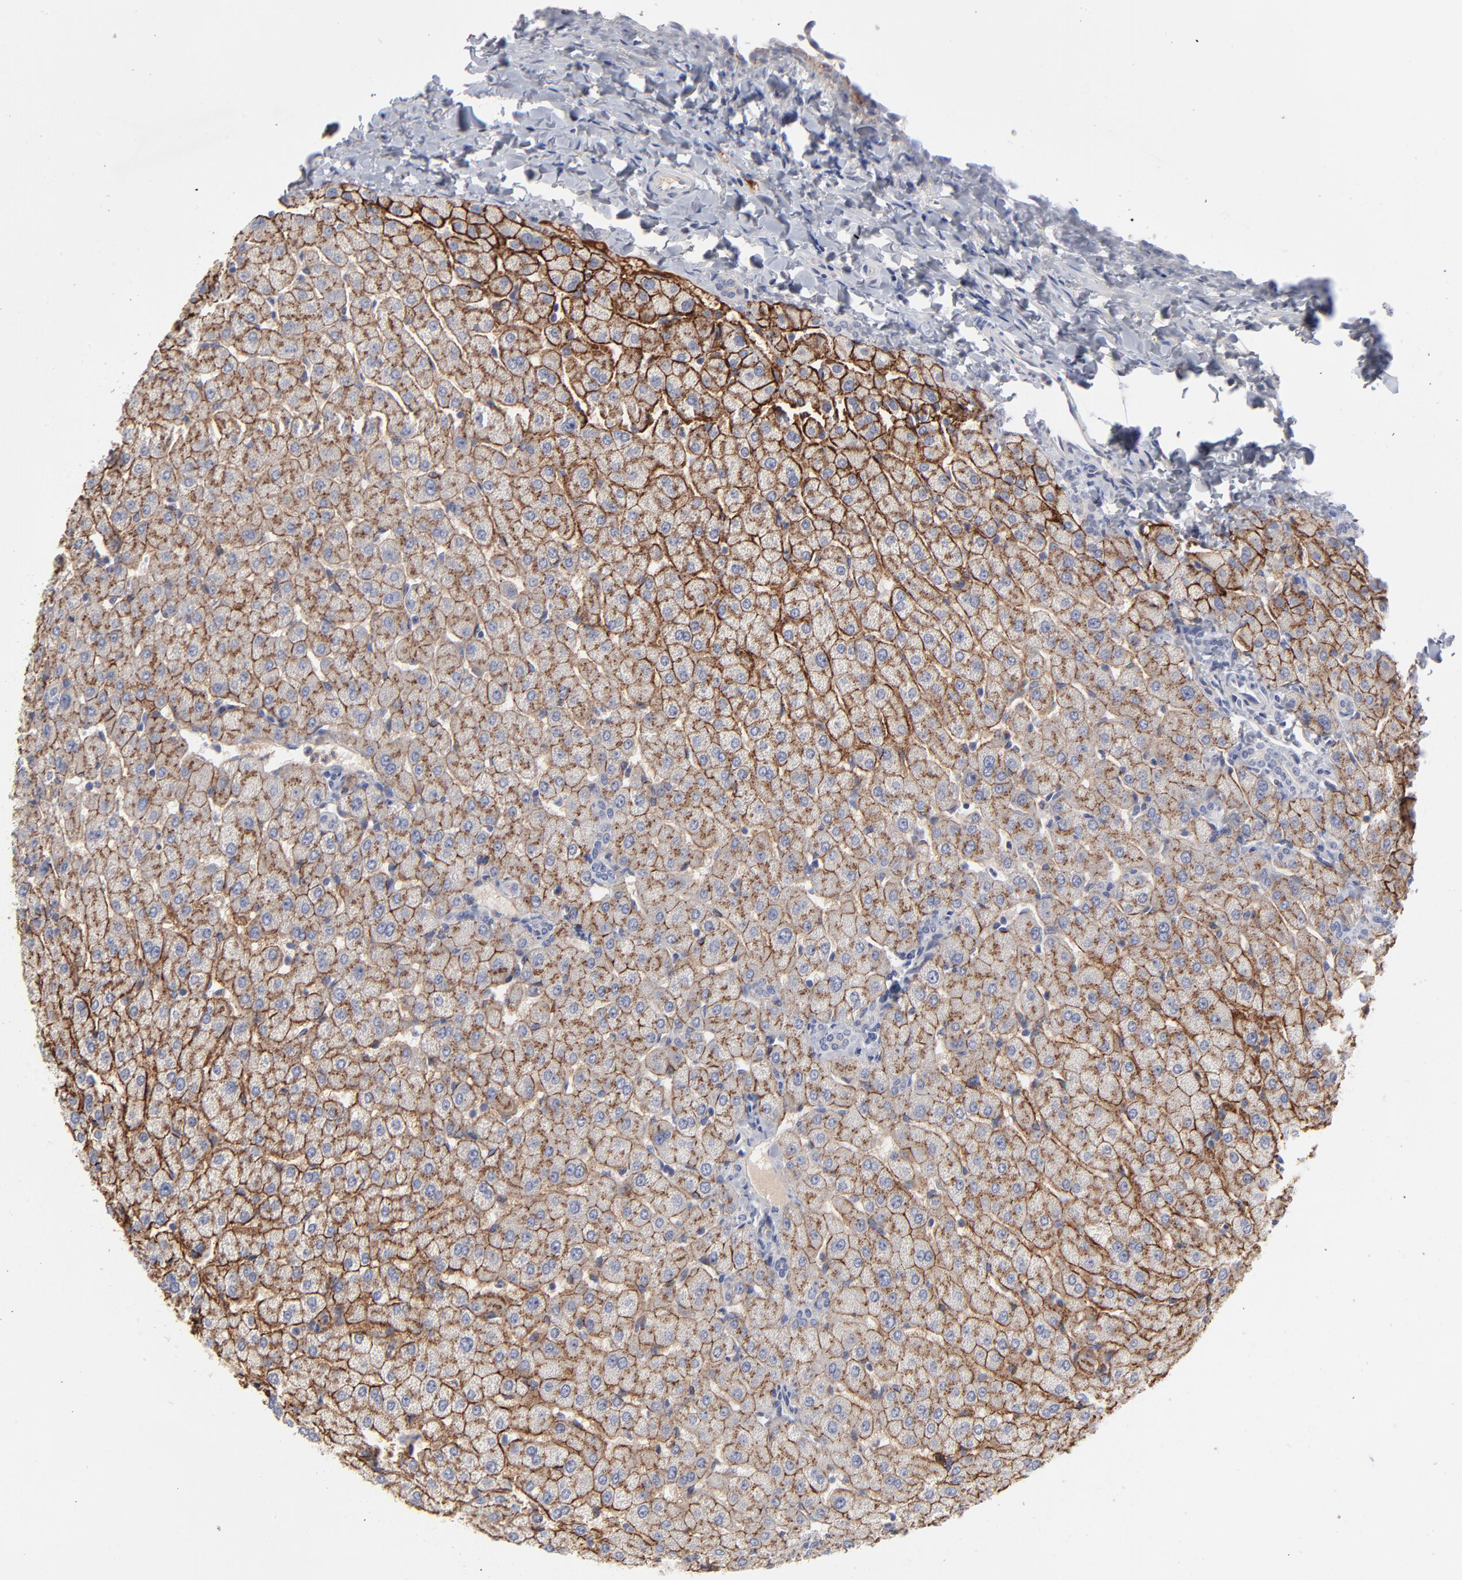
{"staining": {"intensity": "negative", "quantity": "none", "location": "none"}, "tissue": "liver", "cell_type": "Cholangiocytes", "image_type": "normal", "snomed": [{"axis": "morphology", "description": "Normal tissue, NOS"}, {"axis": "morphology", "description": "Fibrosis, NOS"}, {"axis": "topography", "description": "Liver"}], "caption": "There is no significant positivity in cholangiocytes of liver. Brightfield microscopy of immunohistochemistry stained with DAB (3,3'-diaminobenzidine) (brown) and hematoxylin (blue), captured at high magnification.", "gene": "CCR3", "patient": {"sex": "female", "age": 29}}